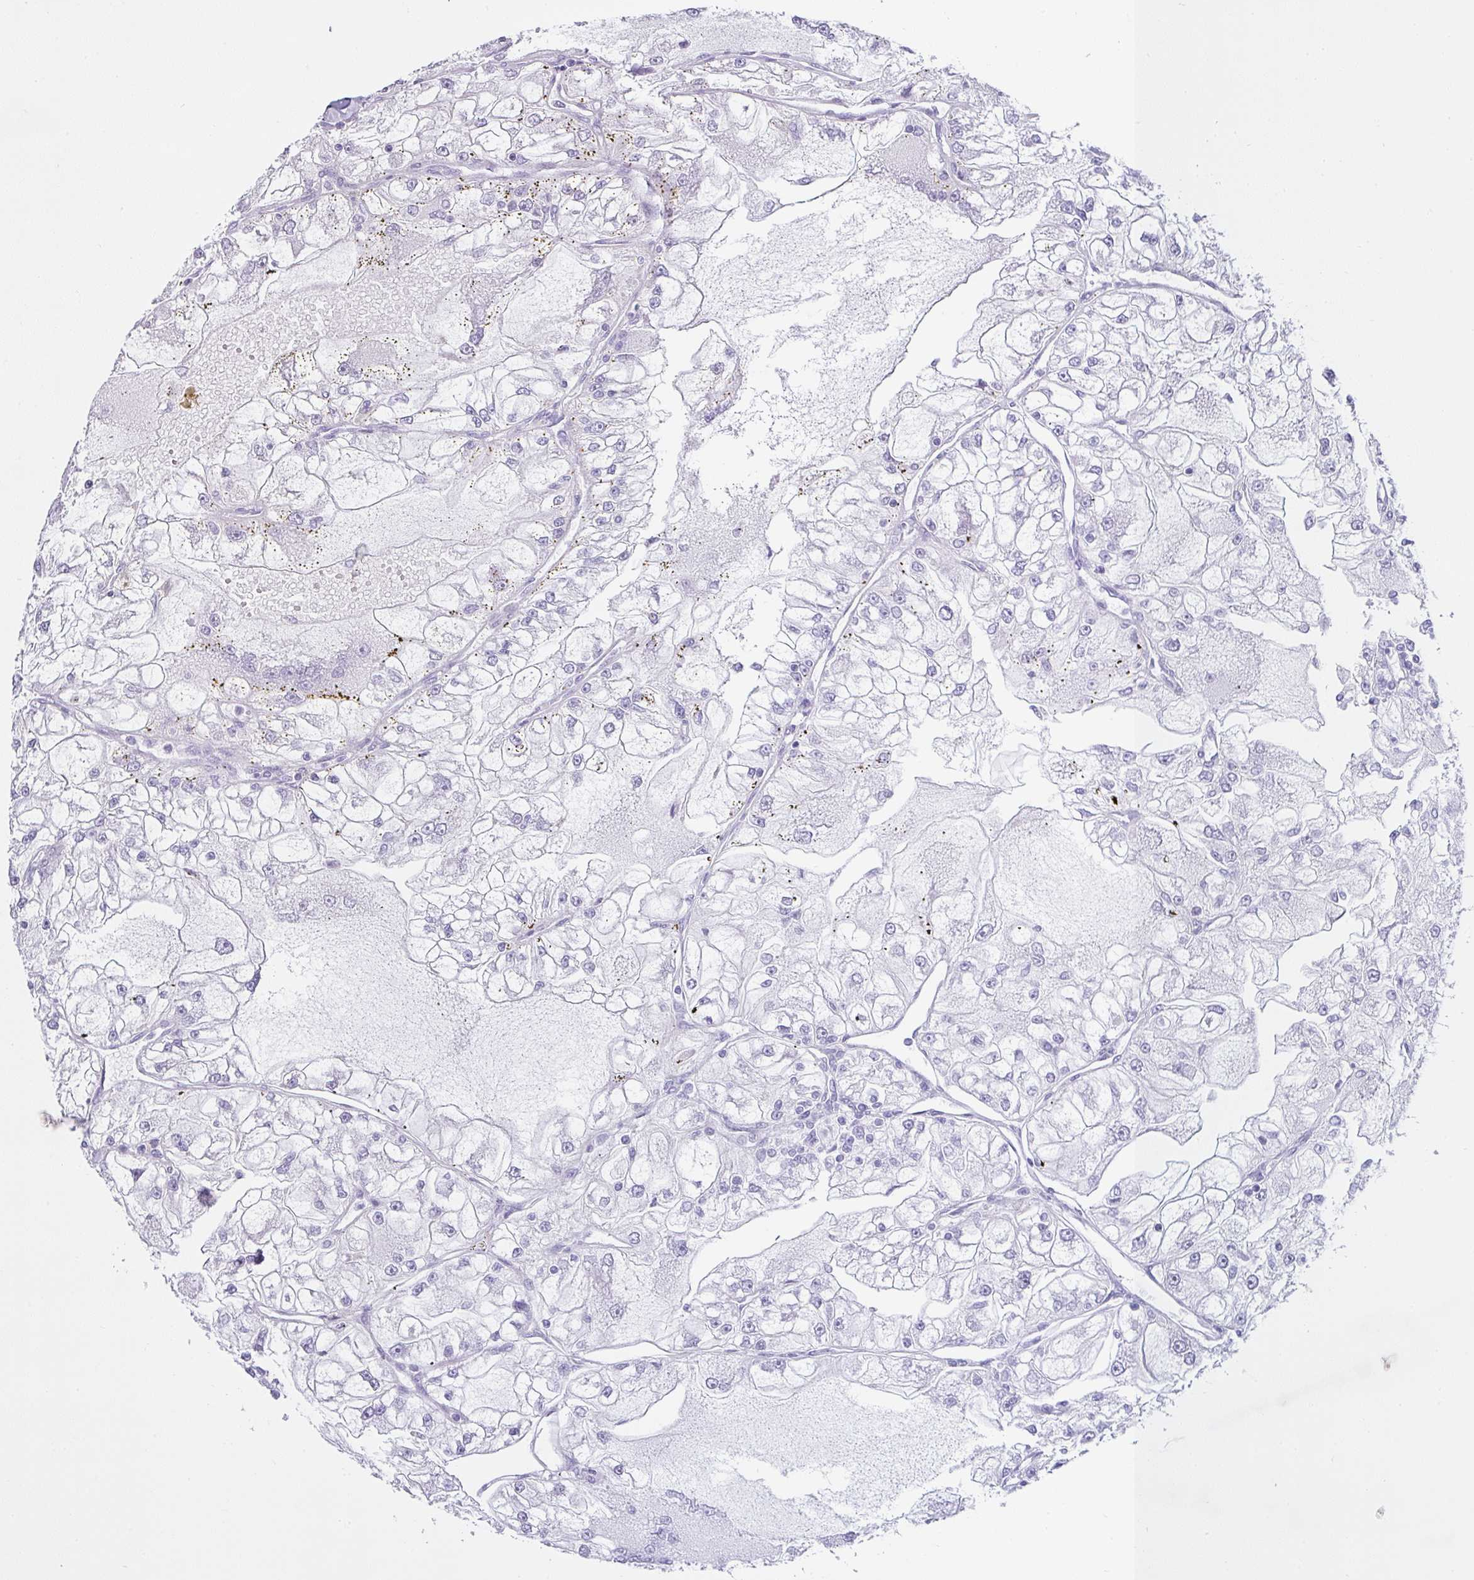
{"staining": {"intensity": "negative", "quantity": "none", "location": "none"}, "tissue": "renal cancer", "cell_type": "Tumor cells", "image_type": "cancer", "snomed": [{"axis": "morphology", "description": "Adenocarcinoma, NOS"}, {"axis": "topography", "description": "Kidney"}], "caption": "A high-resolution micrograph shows IHC staining of renal cancer, which demonstrates no significant positivity in tumor cells. (DAB (3,3'-diaminobenzidine) immunohistochemistry visualized using brightfield microscopy, high magnification).", "gene": "VCY1B", "patient": {"sex": "female", "age": 72}}